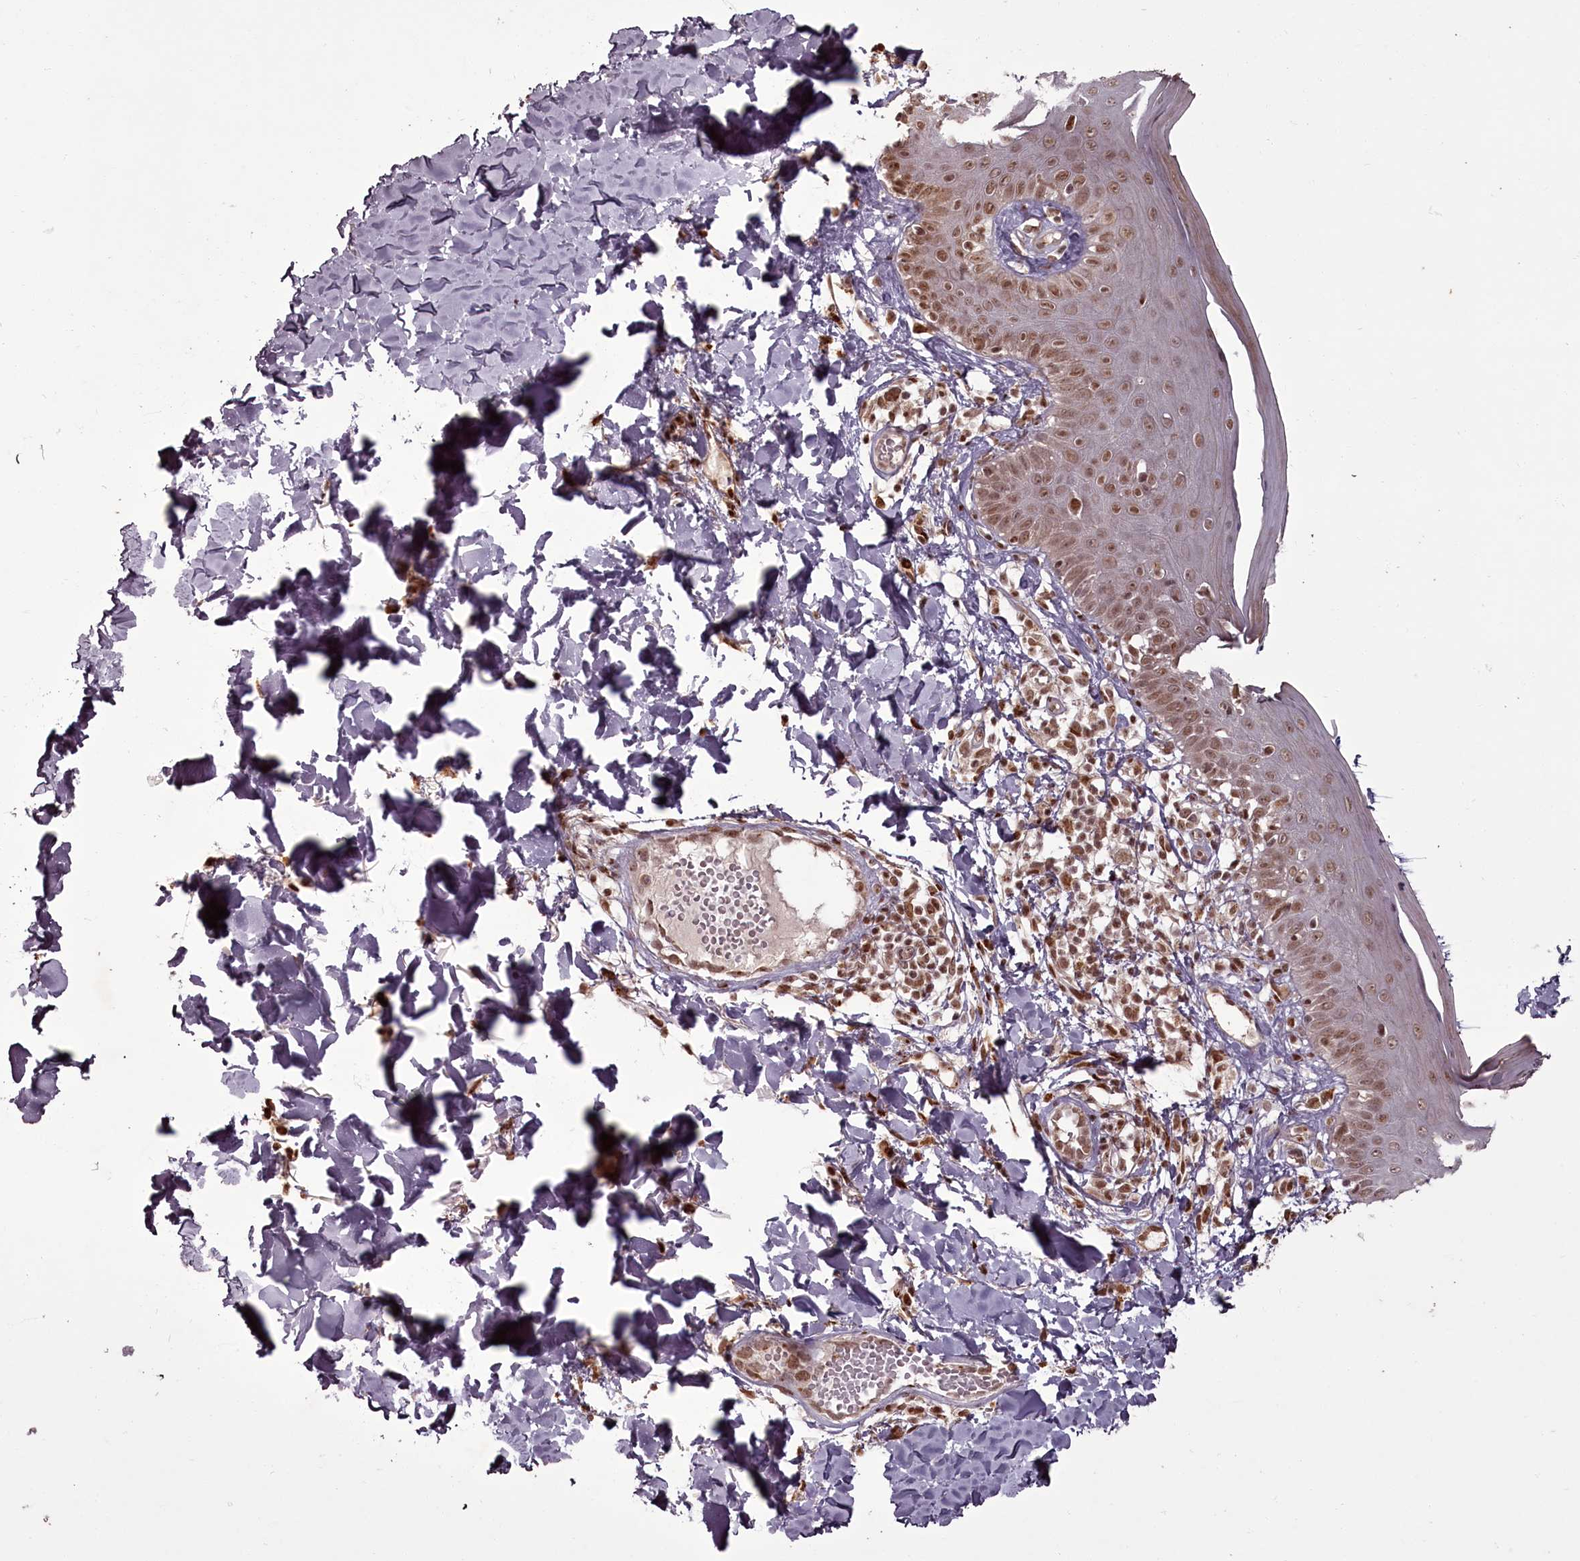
{"staining": {"intensity": "moderate", "quantity": ">75%", "location": "cytoplasmic/membranous,nuclear"}, "tissue": "skin", "cell_type": "Fibroblasts", "image_type": "normal", "snomed": [{"axis": "morphology", "description": "Normal tissue, NOS"}, {"axis": "topography", "description": "Skin"}], "caption": "The micrograph reveals staining of normal skin, revealing moderate cytoplasmic/membranous,nuclear protein staining (brown color) within fibroblasts.", "gene": "CEP83", "patient": {"sex": "male", "age": 52}}